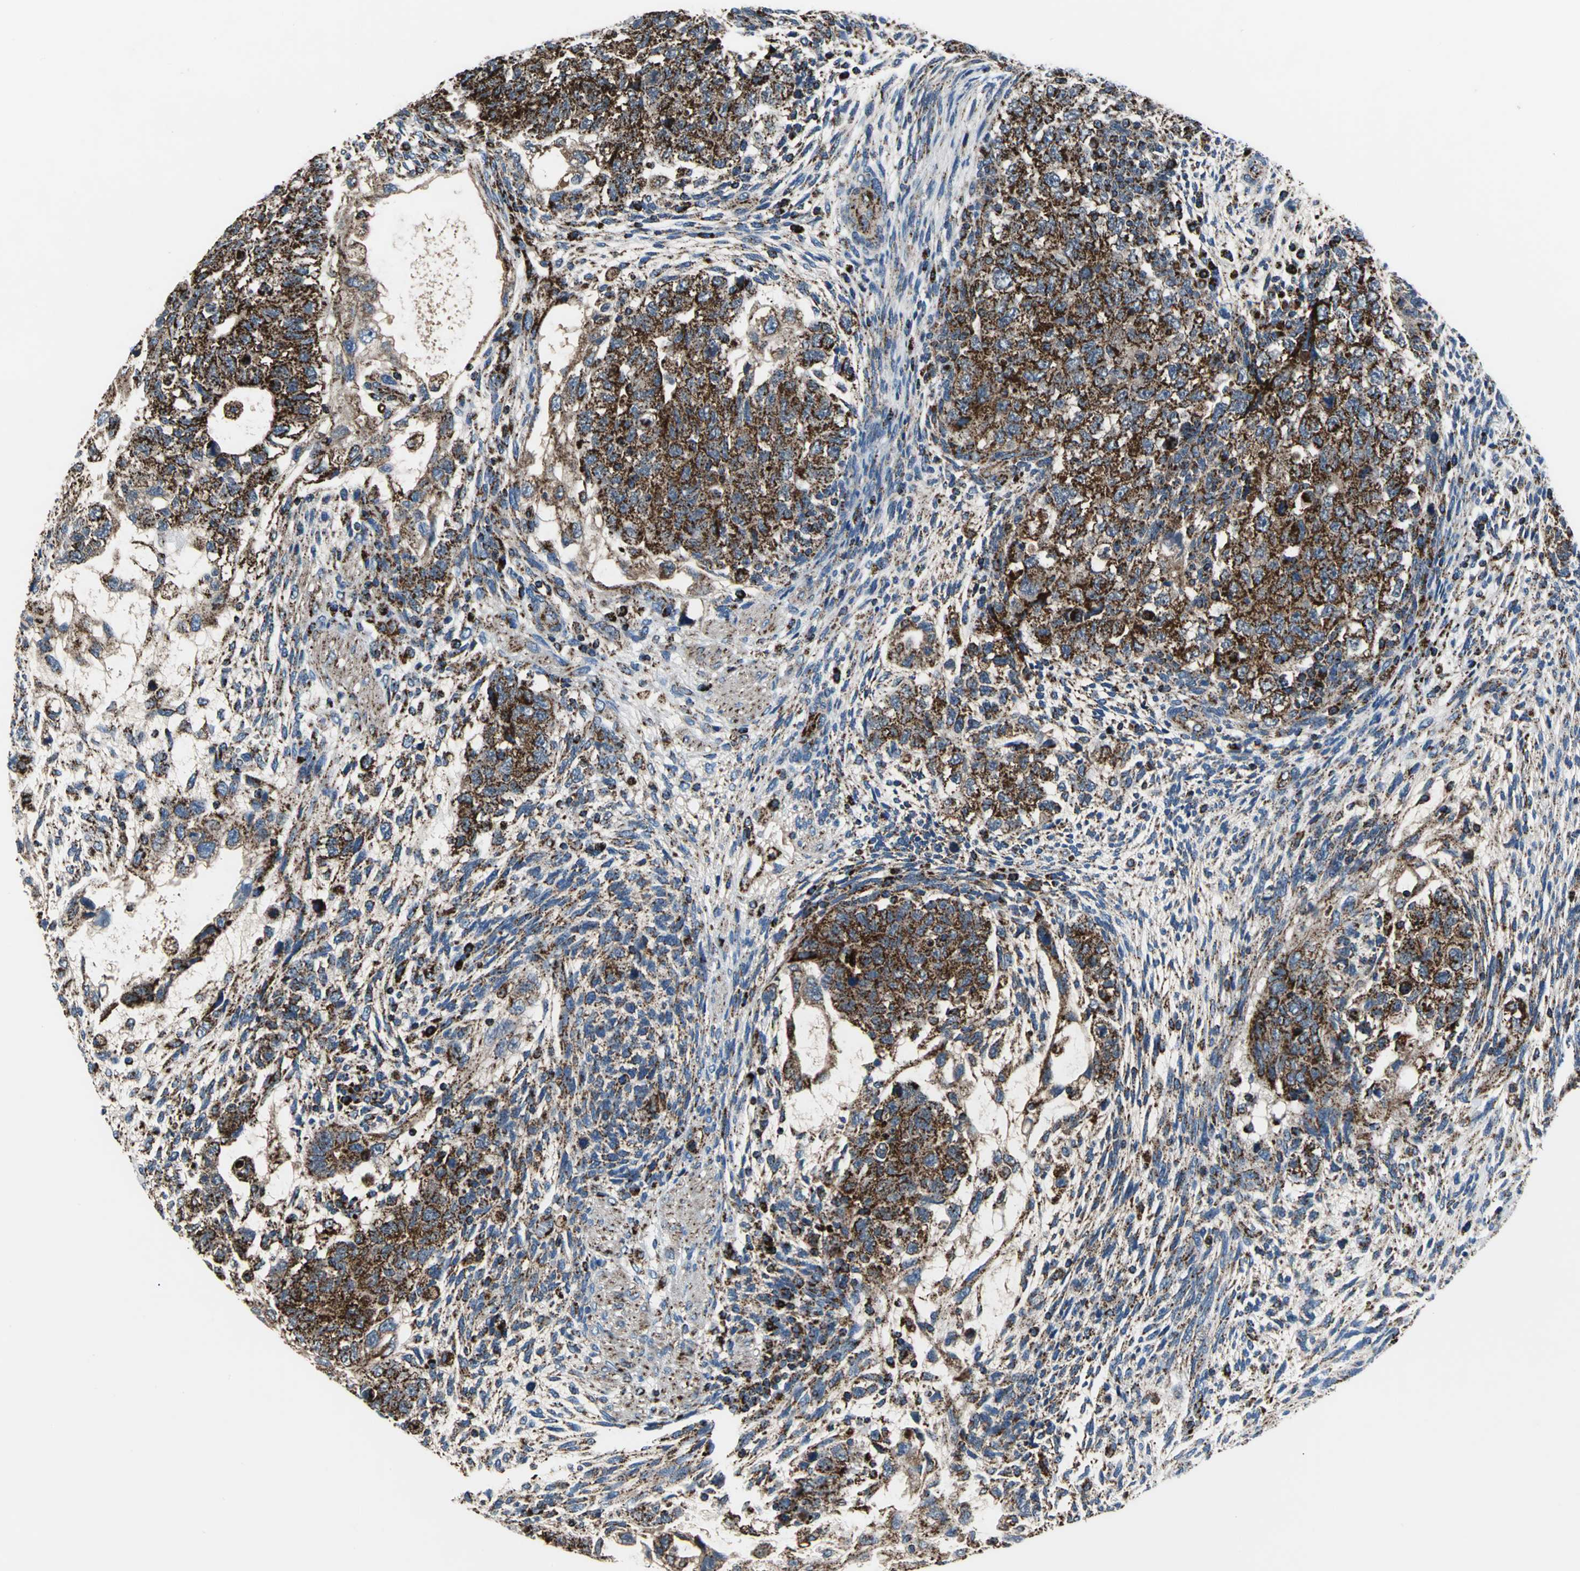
{"staining": {"intensity": "strong", "quantity": ">75%", "location": "cytoplasmic/membranous"}, "tissue": "testis cancer", "cell_type": "Tumor cells", "image_type": "cancer", "snomed": [{"axis": "morphology", "description": "Normal tissue, NOS"}, {"axis": "morphology", "description": "Carcinoma, Embryonal, NOS"}, {"axis": "topography", "description": "Testis"}], "caption": "IHC (DAB (3,3'-diaminobenzidine)) staining of human embryonal carcinoma (testis) displays strong cytoplasmic/membranous protein positivity in approximately >75% of tumor cells.", "gene": "ECH1", "patient": {"sex": "male", "age": 36}}